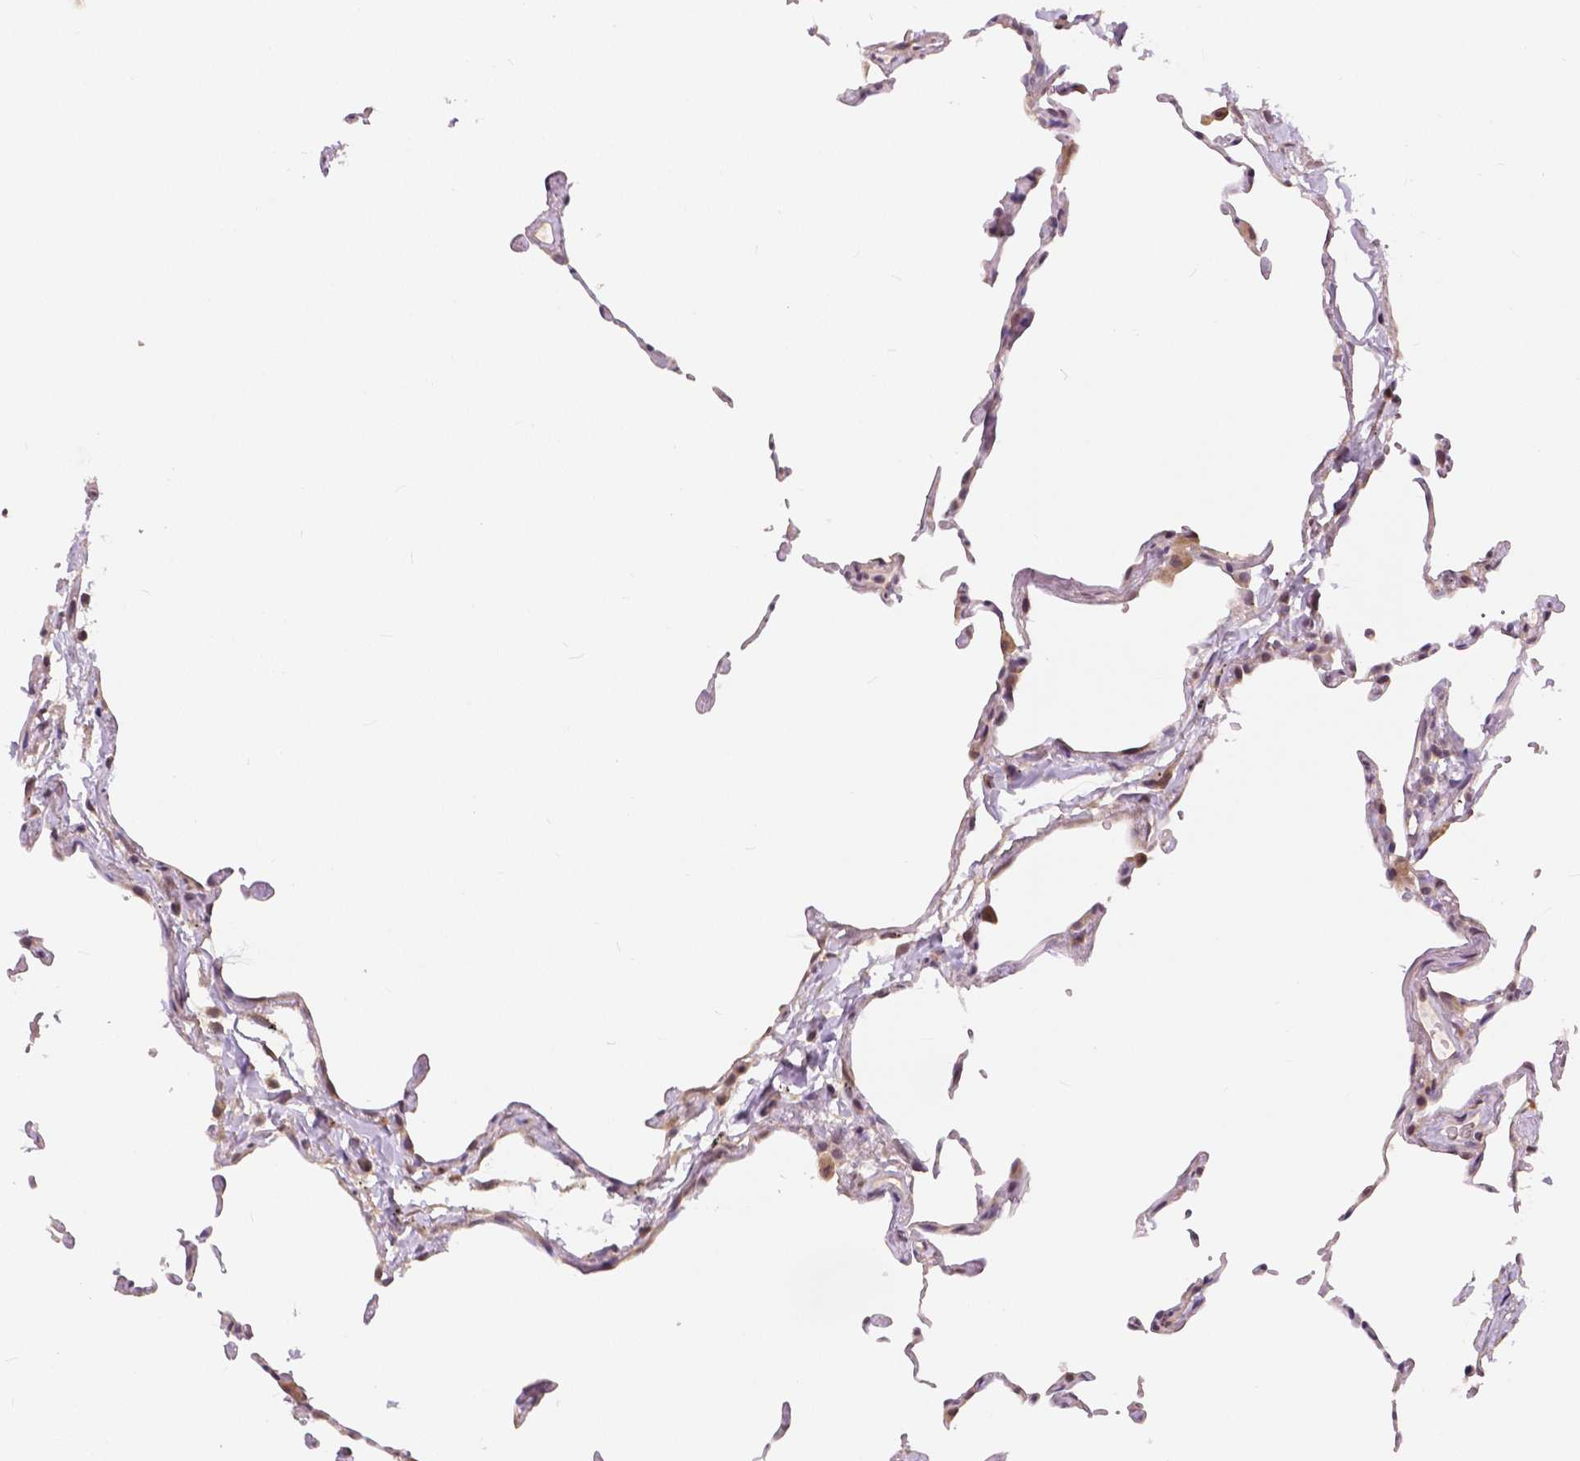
{"staining": {"intensity": "moderate", "quantity": "<25%", "location": "nuclear"}, "tissue": "lung", "cell_type": "Alveolar cells", "image_type": "normal", "snomed": [{"axis": "morphology", "description": "Normal tissue, NOS"}, {"axis": "topography", "description": "Lung"}], "caption": "Alveolar cells reveal moderate nuclear expression in approximately <25% of cells in normal lung.", "gene": "MAP1LC3B", "patient": {"sex": "female", "age": 57}}